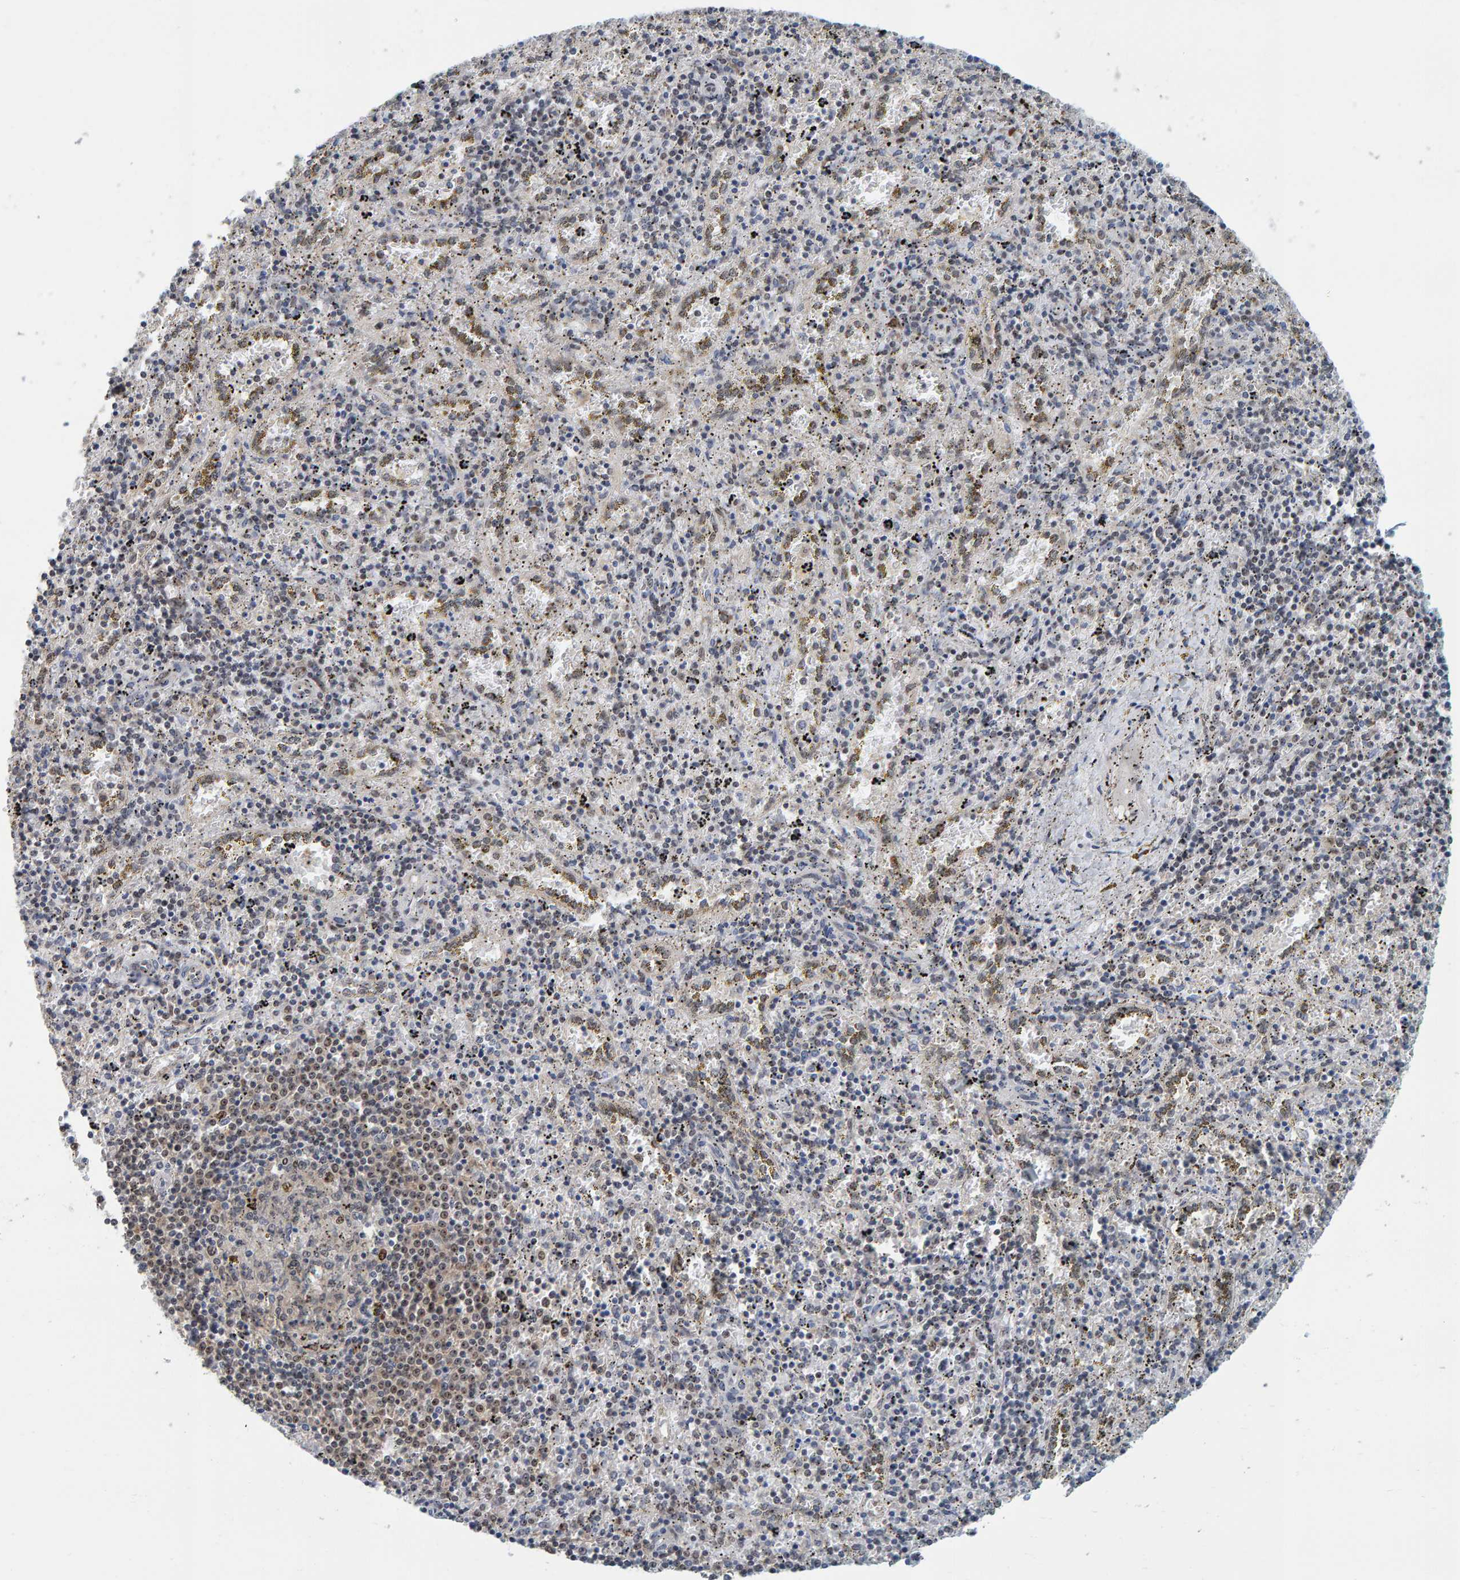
{"staining": {"intensity": "weak", "quantity": "25%-75%", "location": "nuclear"}, "tissue": "spleen", "cell_type": "Cells in red pulp", "image_type": "normal", "snomed": [{"axis": "morphology", "description": "Normal tissue, NOS"}, {"axis": "topography", "description": "Spleen"}], "caption": "Cells in red pulp show low levels of weak nuclear positivity in approximately 25%-75% of cells in benign human spleen.", "gene": "POLR1E", "patient": {"sex": "male", "age": 11}}